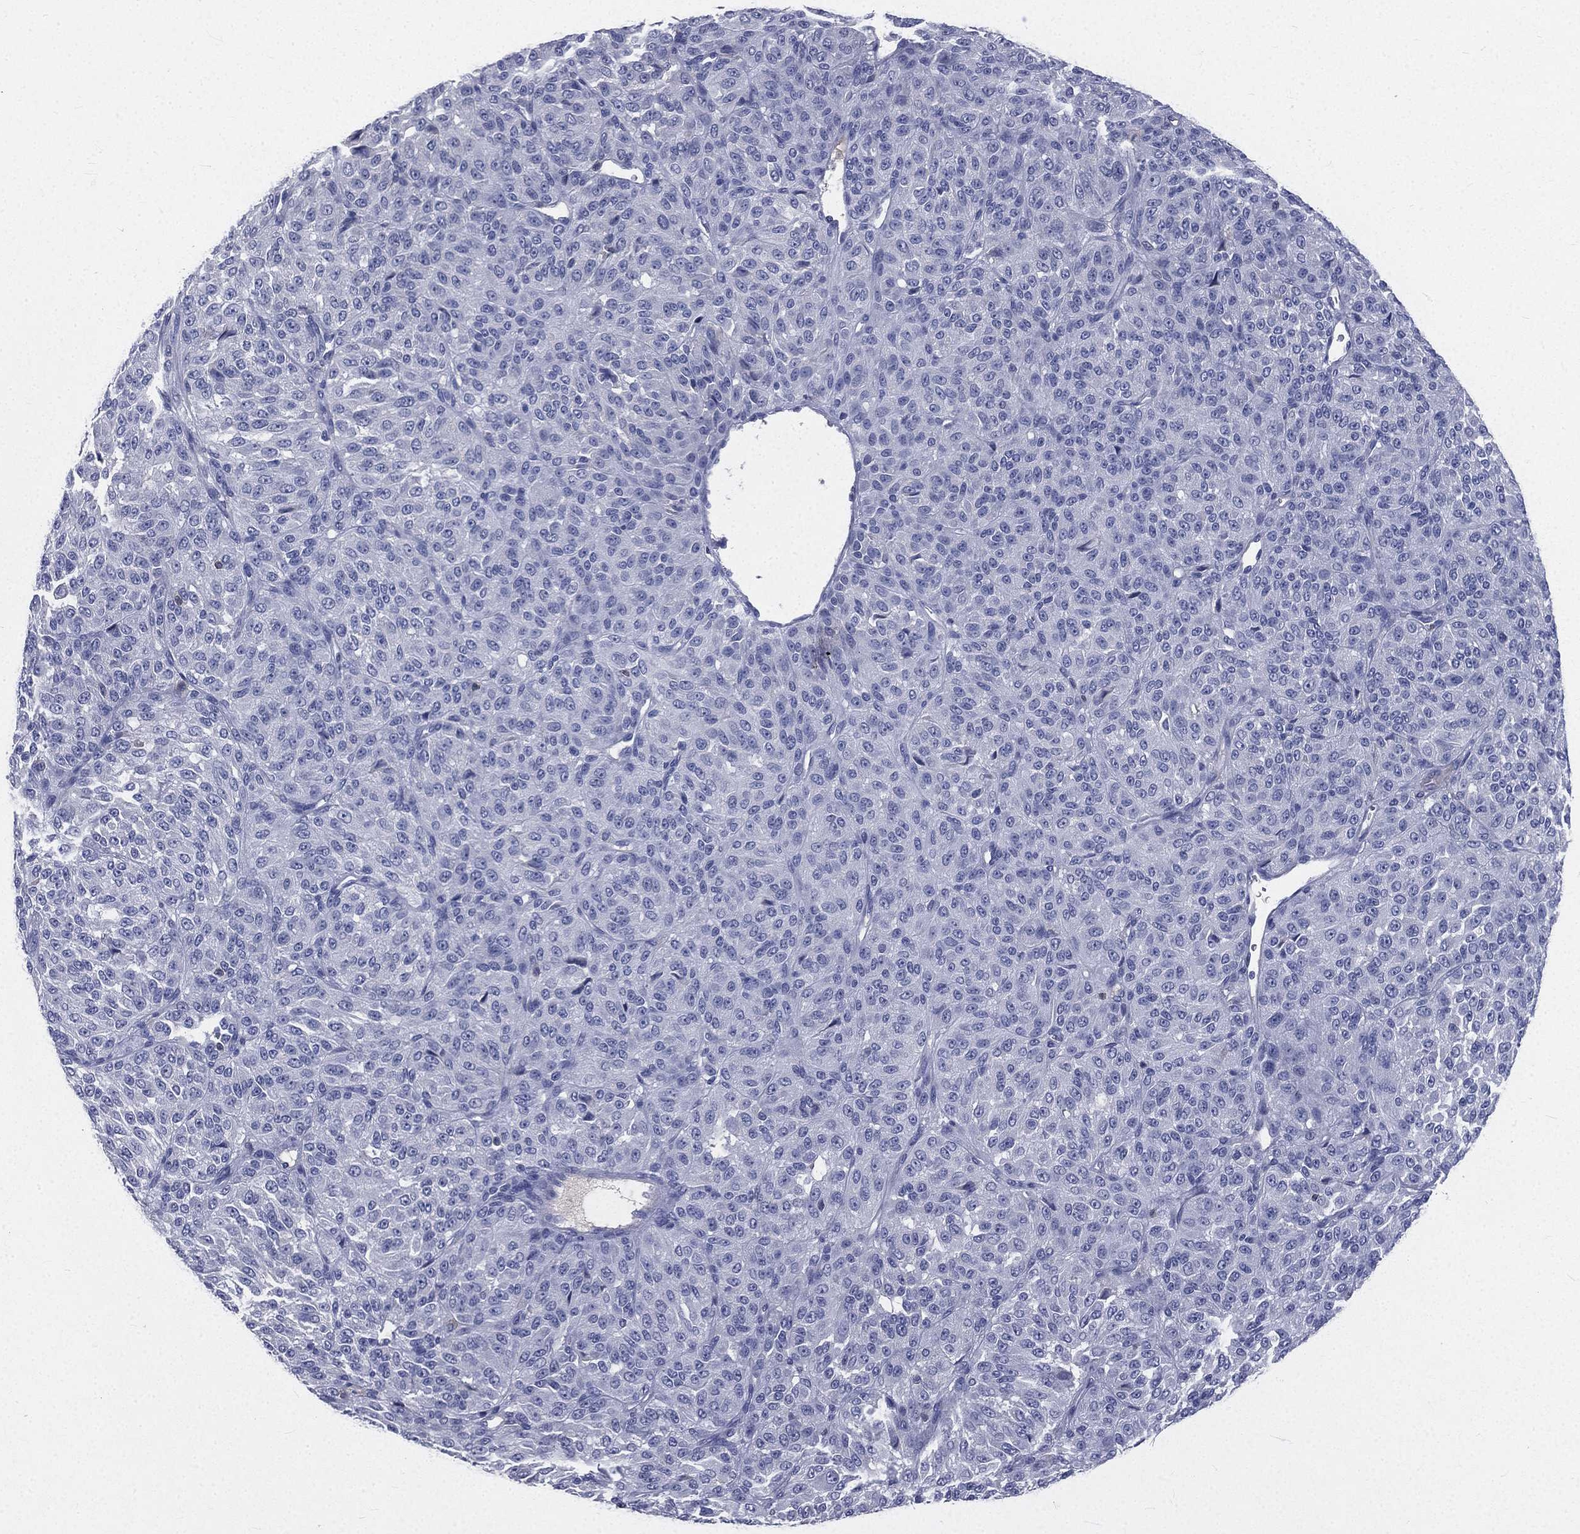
{"staining": {"intensity": "negative", "quantity": "none", "location": "none"}, "tissue": "melanoma", "cell_type": "Tumor cells", "image_type": "cancer", "snomed": [{"axis": "morphology", "description": "Malignant melanoma, Metastatic site"}, {"axis": "topography", "description": "Brain"}], "caption": "Immunohistochemical staining of human melanoma reveals no significant positivity in tumor cells.", "gene": "CD3D", "patient": {"sex": "female", "age": 56}}